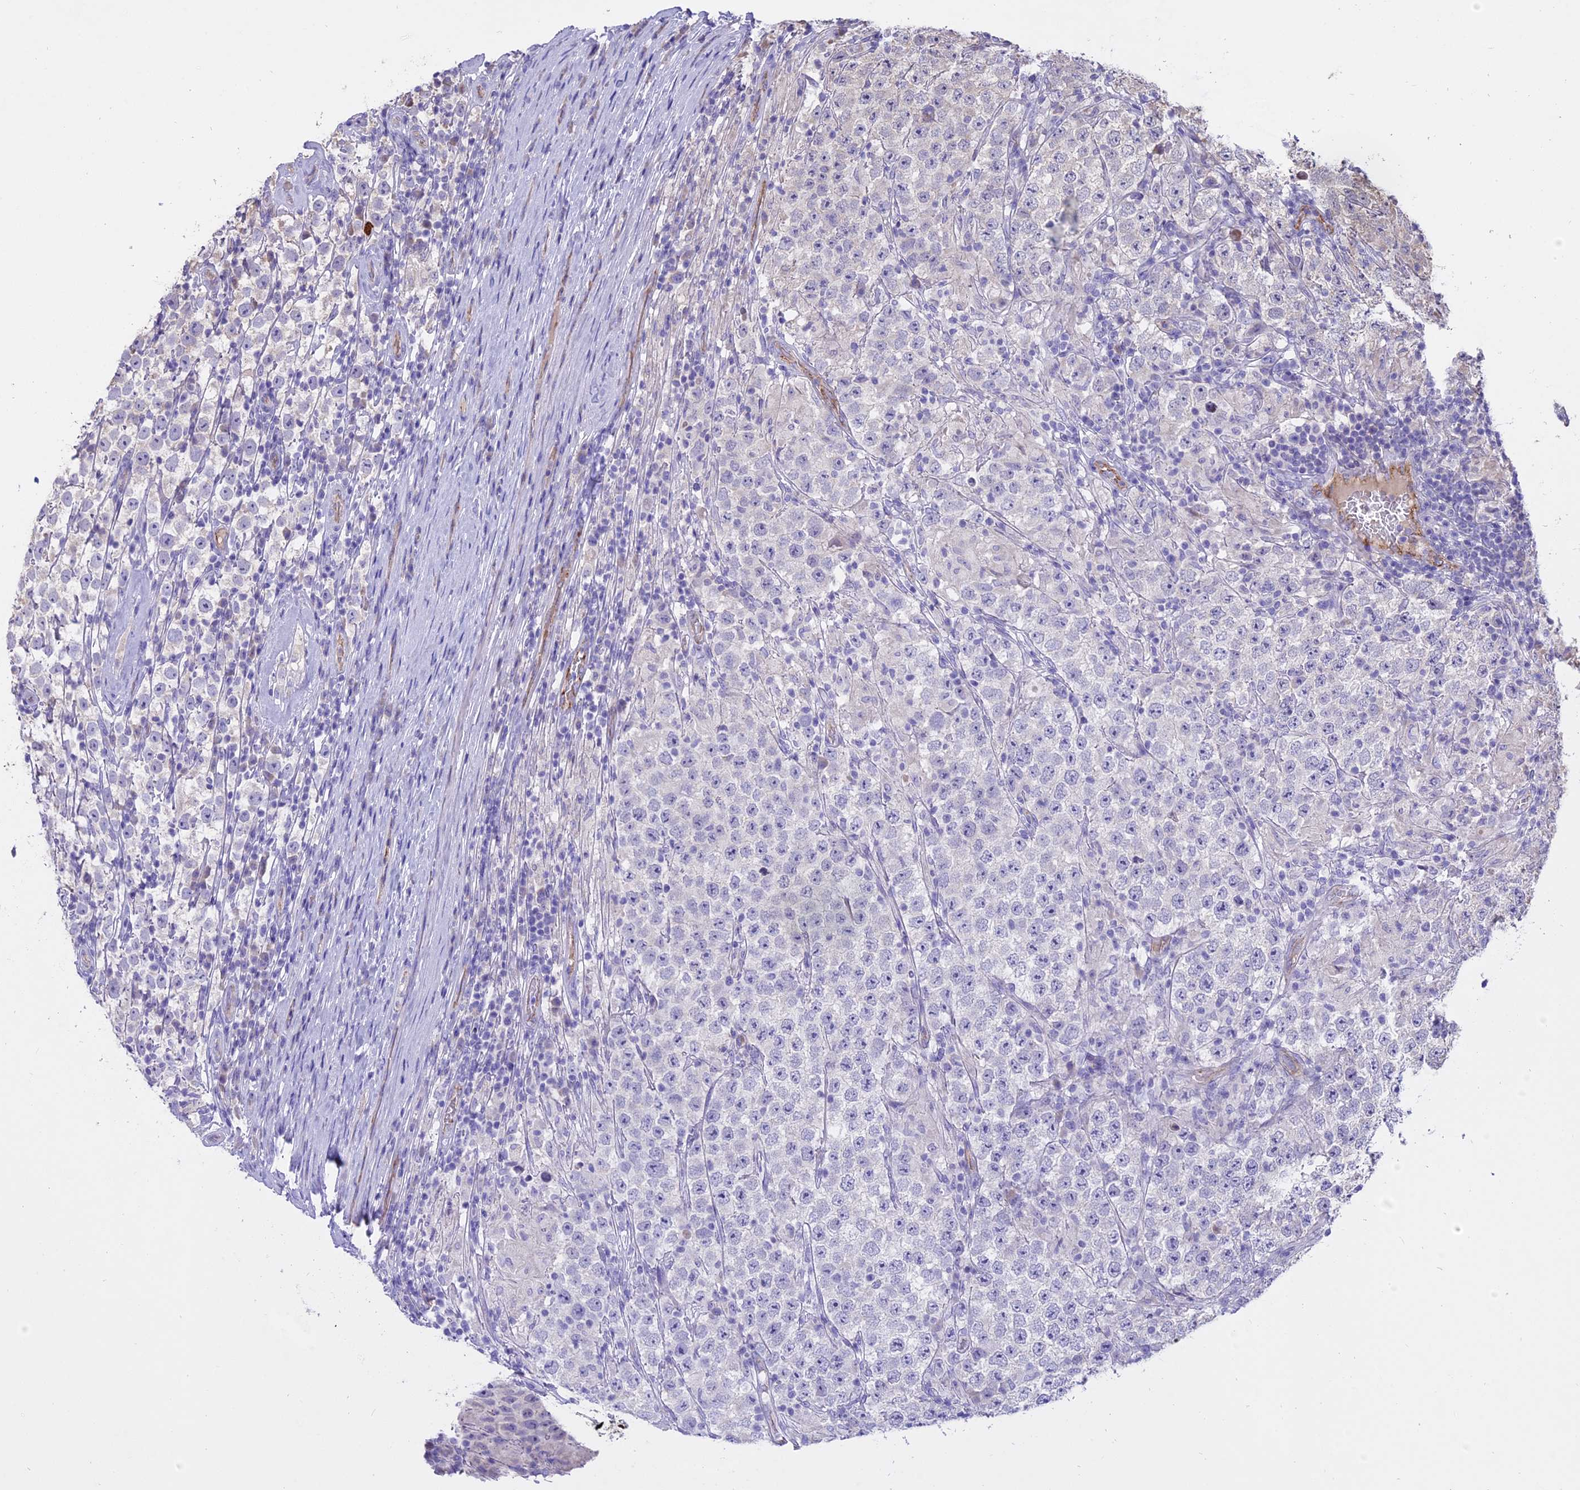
{"staining": {"intensity": "negative", "quantity": "none", "location": "none"}, "tissue": "testis cancer", "cell_type": "Tumor cells", "image_type": "cancer", "snomed": [{"axis": "morphology", "description": "Normal tissue, NOS"}, {"axis": "morphology", "description": "Urothelial carcinoma, High grade"}, {"axis": "morphology", "description": "Seminoma, NOS"}, {"axis": "morphology", "description": "Carcinoma, Embryonal, NOS"}, {"axis": "topography", "description": "Urinary bladder"}, {"axis": "topography", "description": "Testis"}], "caption": "Image shows no protein staining in tumor cells of testis cancer (seminoma) tissue.", "gene": "WFDC2", "patient": {"sex": "male", "age": 41}}